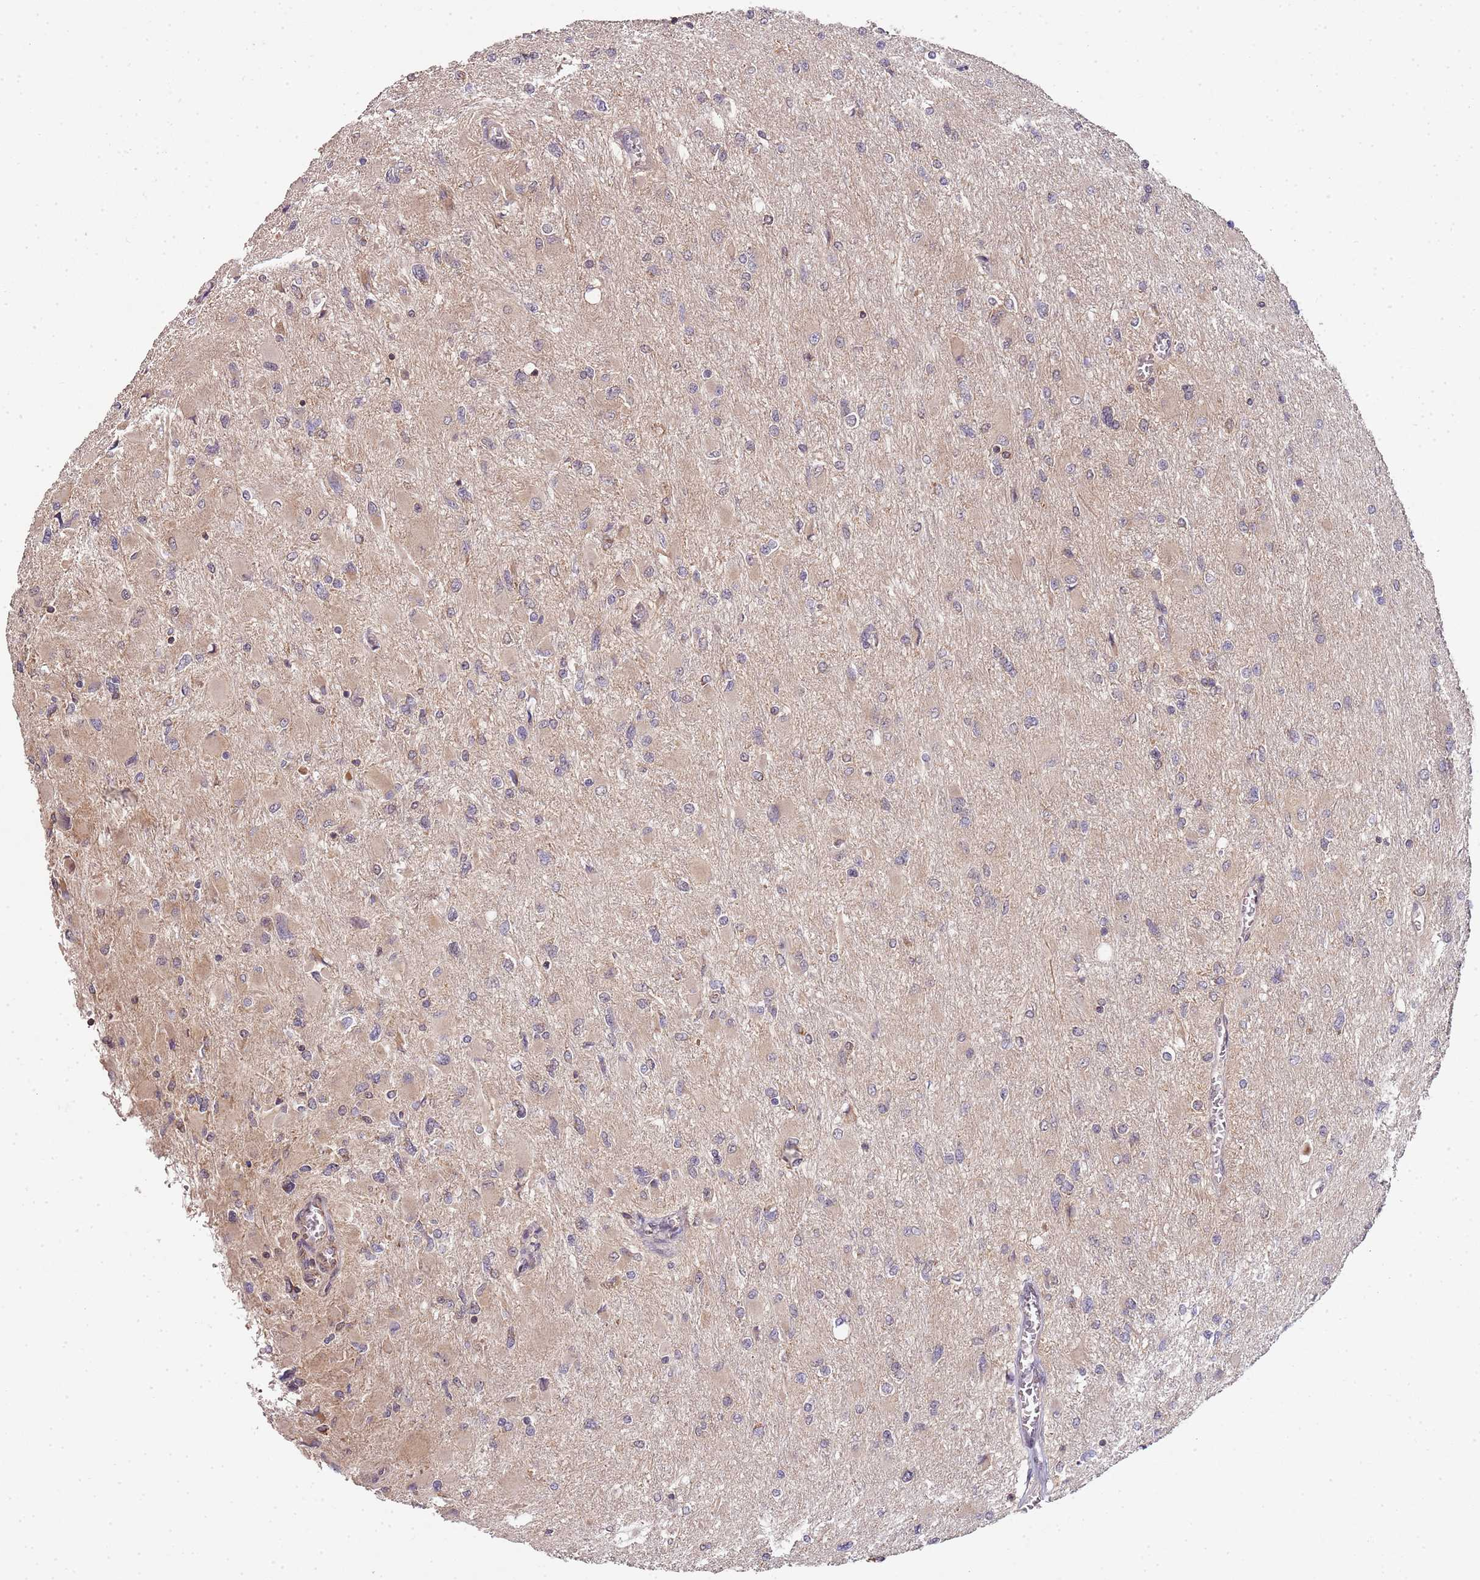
{"staining": {"intensity": "weak", "quantity": ">75%", "location": "cytoplasmic/membranous"}, "tissue": "glioma", "cell_type": "Tumor cells", "image_type": "cancer", "snomed": [{"axis": "morphology", "description": "Glioma, malignant, High grade"}, {"axis": "topography", "description": "Cerebral cortex"}], "caption": "Immunohistochemical staining of glioma reveals weak cytoplasmic/membranous protein staining in about >75% of tumor cells.", "gene": "LIN37", "patient": {"sex": "female", "age": 36}}